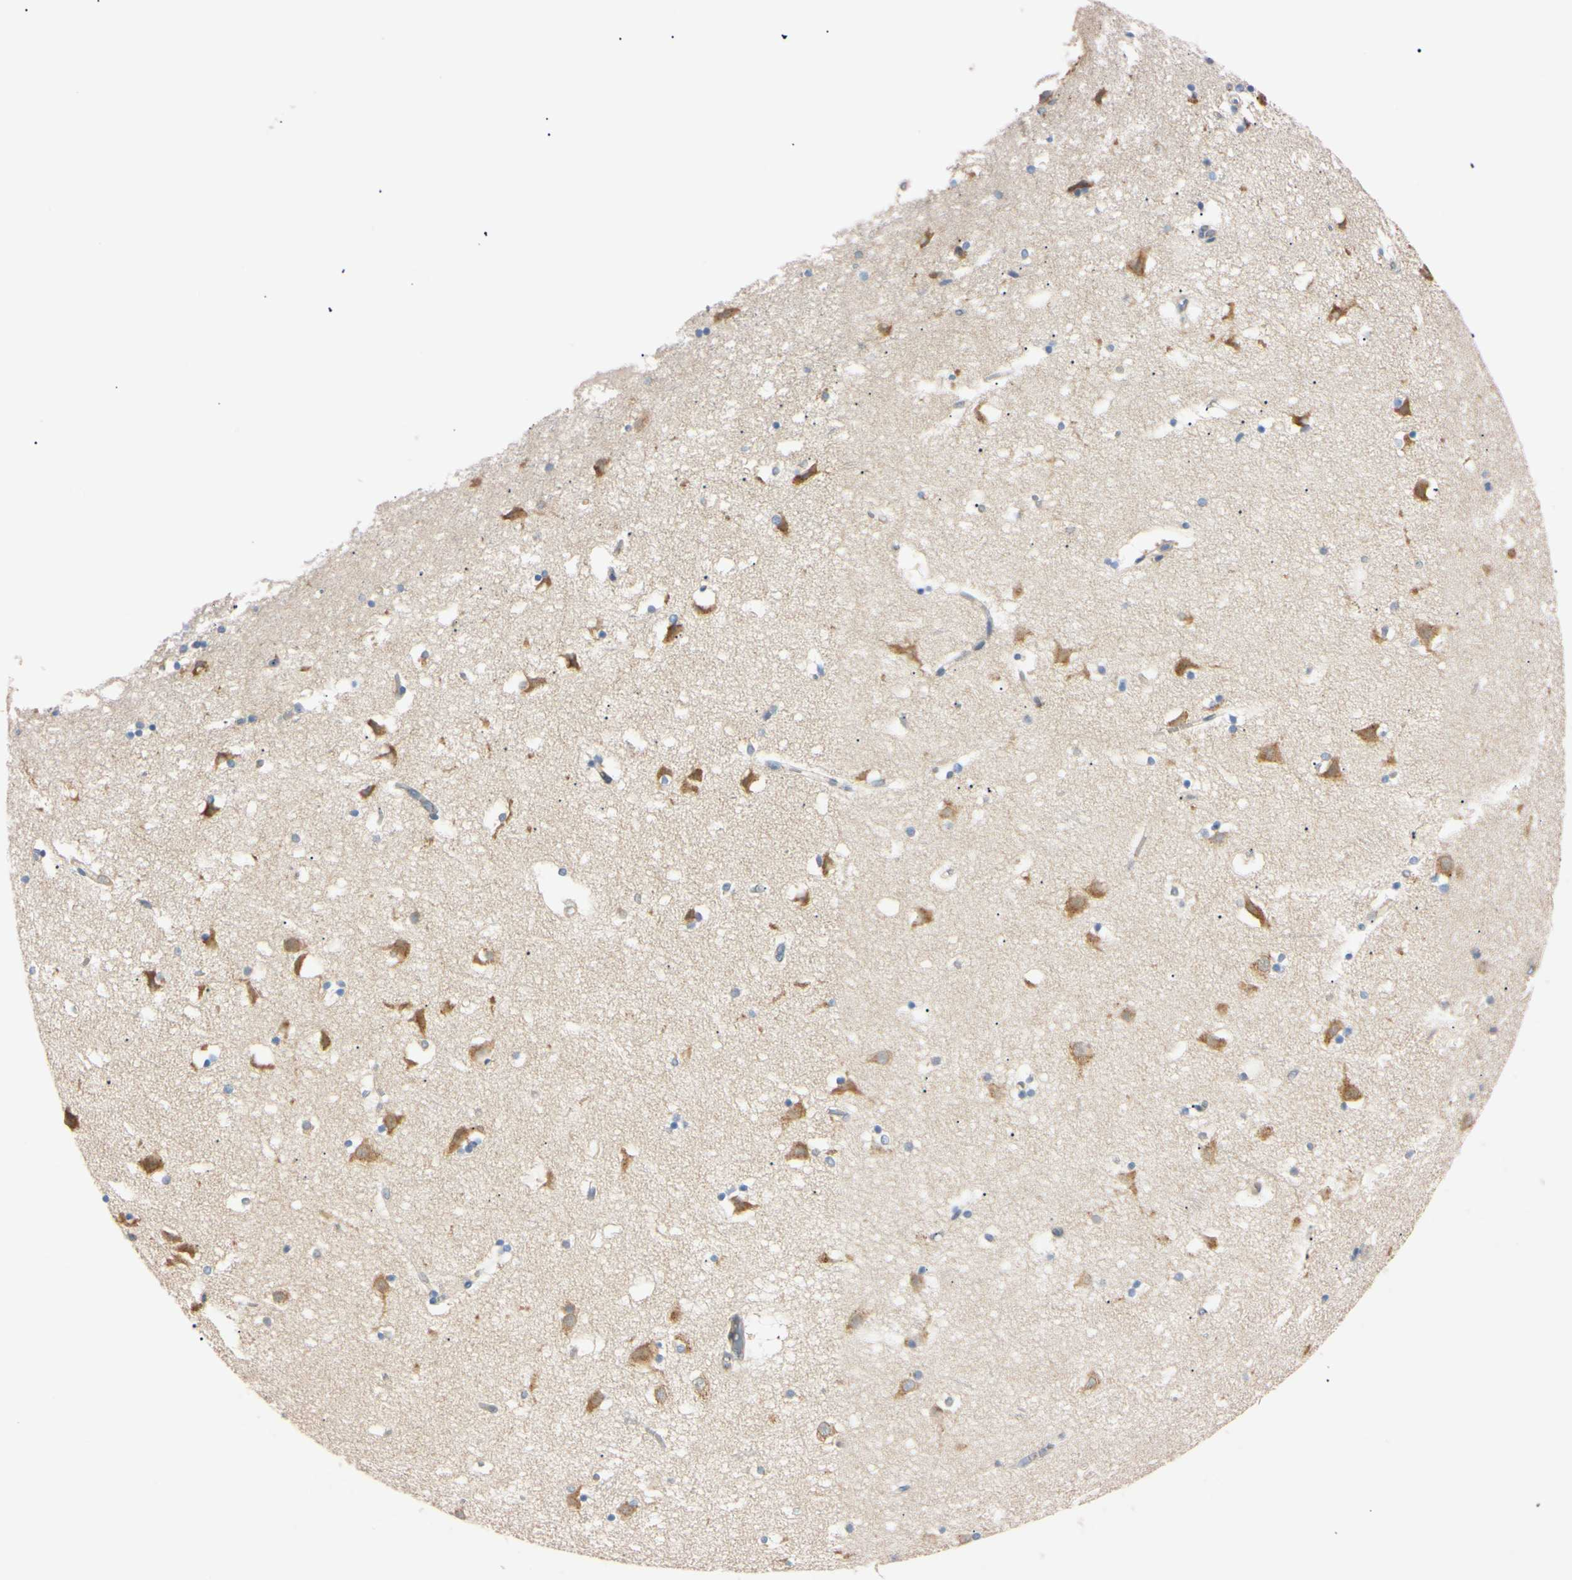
{"staining": {"intensity": "negative", "quantity": "none", "location": "none"}, "tissue": "caudate", "cell_type": "Glial cells", "image_type": "normal", "snomed": [{"axis": "morphology", "description": "Normal tissue, NOS"}, {"axis": "topography", "description": "Lateral ventricle wall"}], "caption": "Immunohistochemistry (IHC) image of unremarkable caudate: human caudate stained with DAB reveals no significant protein positivity in glial cells. Nuclei are stained in blue.", "gene": "IER3IP1", "patient": {"sex": "male", "age": 45}}